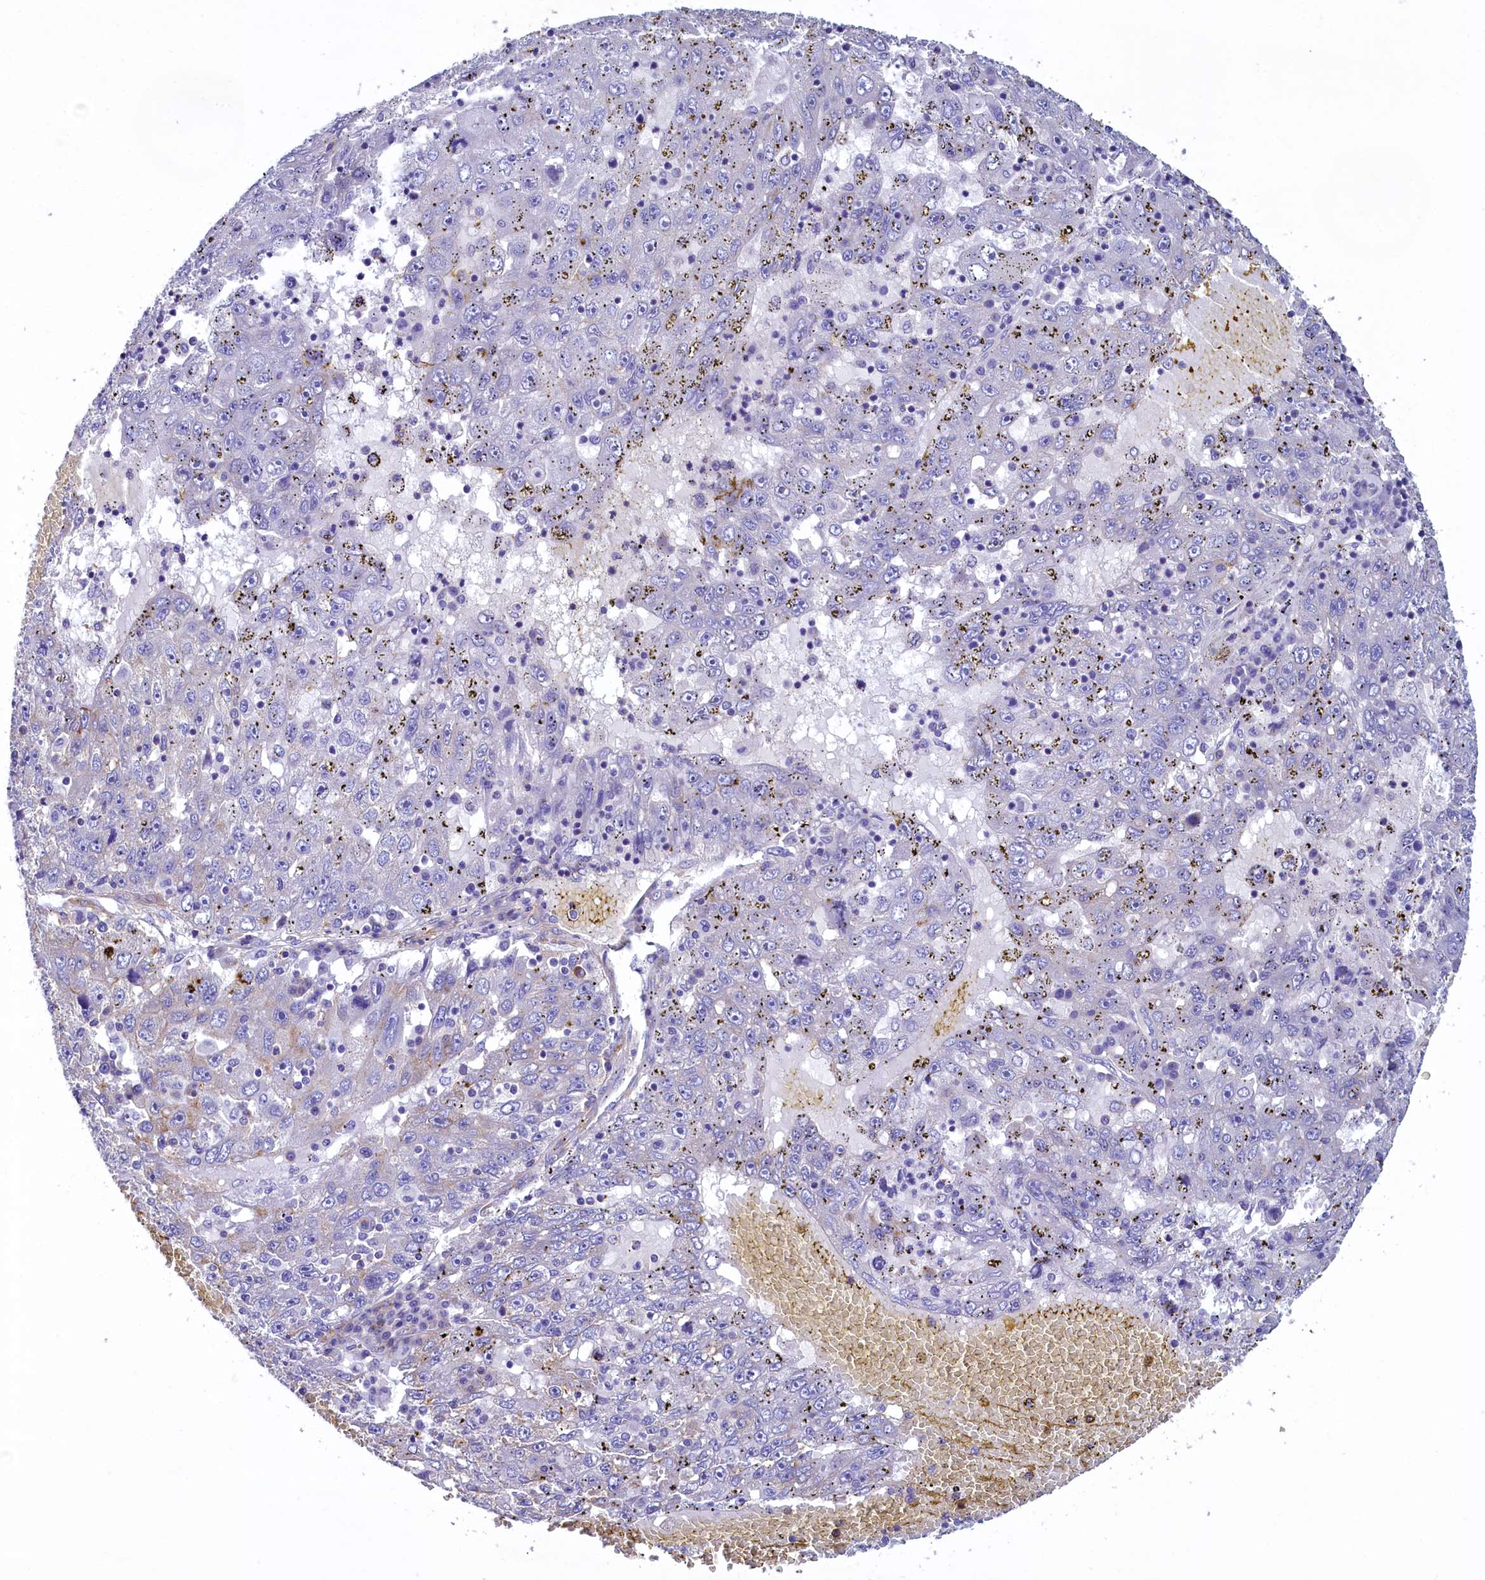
{"staining": {"intensity": "negative", "quantity": "none", "location": "none"}, "tissue": "liver cancer", "cell_type": "Tumor cells", "image_type": "cancer", "snomed": [{"axis": "morphology", "description": "Carcinoma, Hepatocellular, NOS"}, {"axis": "topography", "description": "Liver"}], "caption": "Tumor cells show no significant protein staining in liver cancer.", "gene": "GPR21", "patient": {"sex": "male", "age": 49}}